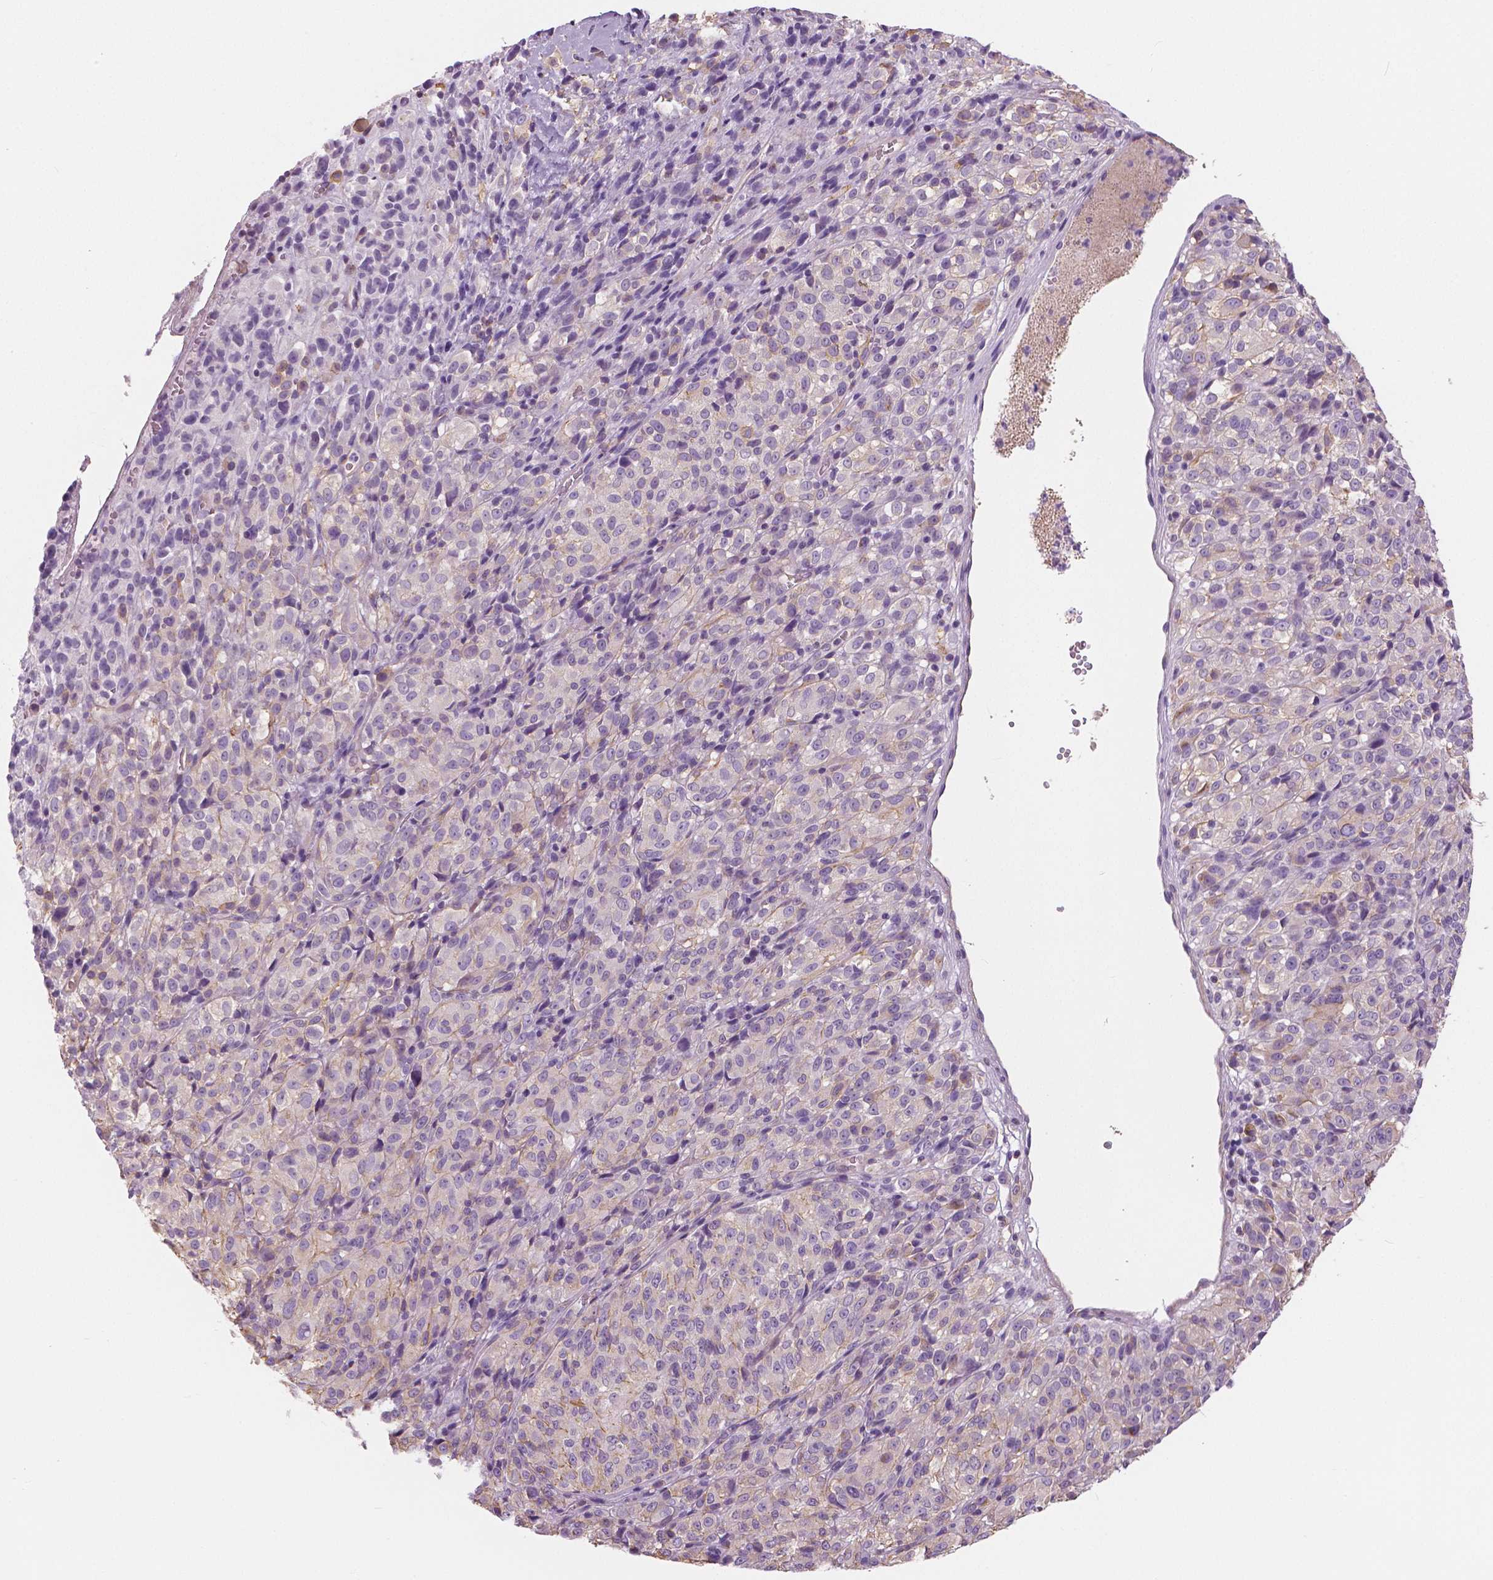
{"staining": {"intensity": "negative", "quantity": "none", "location": "none"}, "tissue": "melanoma", "cell_type": "Tumor cells", "image_type": "cancer", "snomed": [{"axis": "morphology", "description": "Malignant melanoma, Metastatic site"}, {"axis": "topography", "description": "Brain"}], "caption": "The micrograph displays no significant staining in tumor cells of melanoma.", "gene": "SLC24A1", "patient": {"sex": "female", "age": 56}}